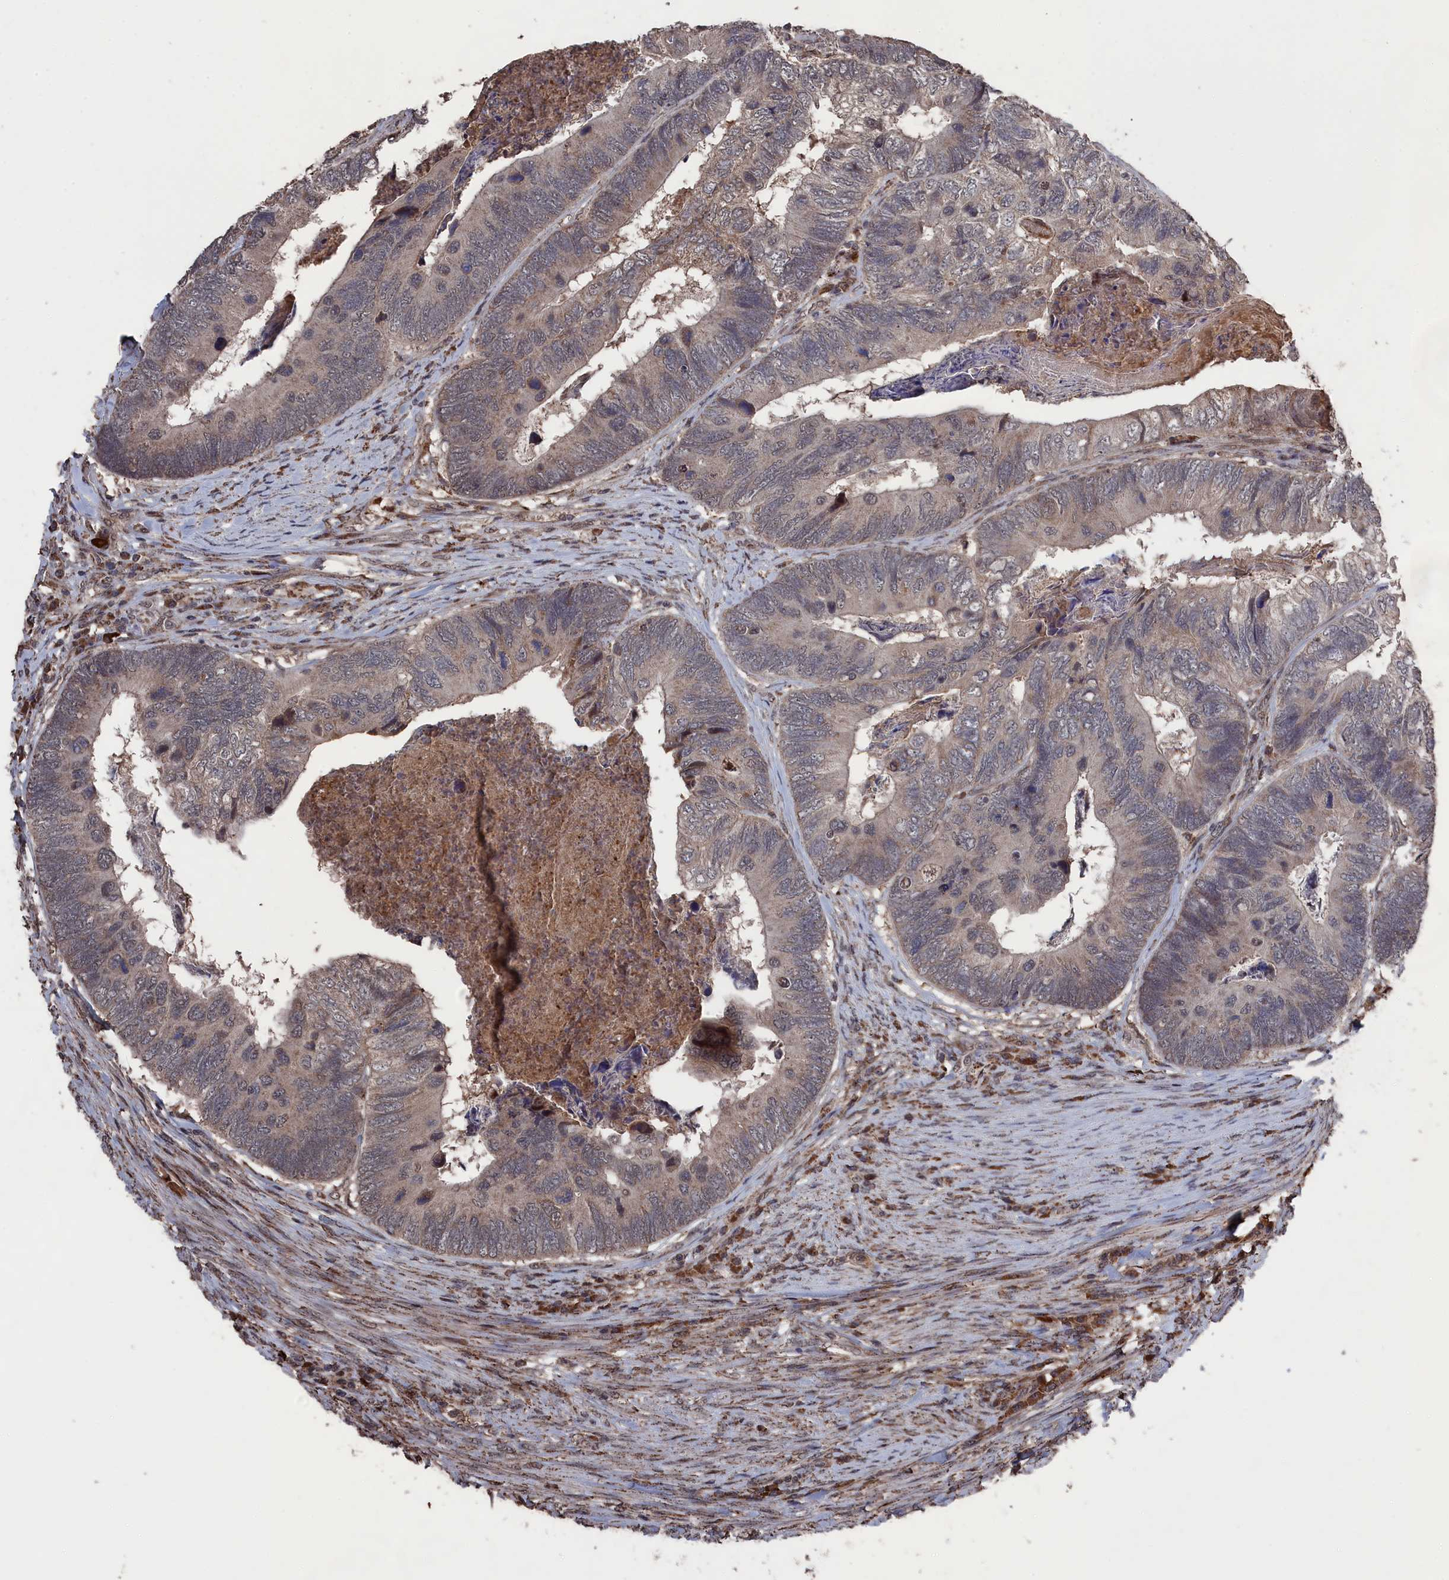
{"staining": {"intensity": "moderate", "quantity": "25%-75%", "location": "cytoplasmic/membranous,nuclear"}, "tissue": "colorectal cancer", "cell_type": "Tumor cells", "image_type": "cancer", "snomed": [{"axis": "morphology", "description": "Adenocarcinoma, NOS"}, {"axis": "topography", "description": "Colon"}], "caption": "Immunohistochemical staining of human colorectal cancer demonstrates medium levels of moderate cytoplasmic/membranous and nuclear protein expression in about 25%-75% of tumor cells.", "gene": "CEACAM21", "patient": {"sex": "female", "age": 67}}